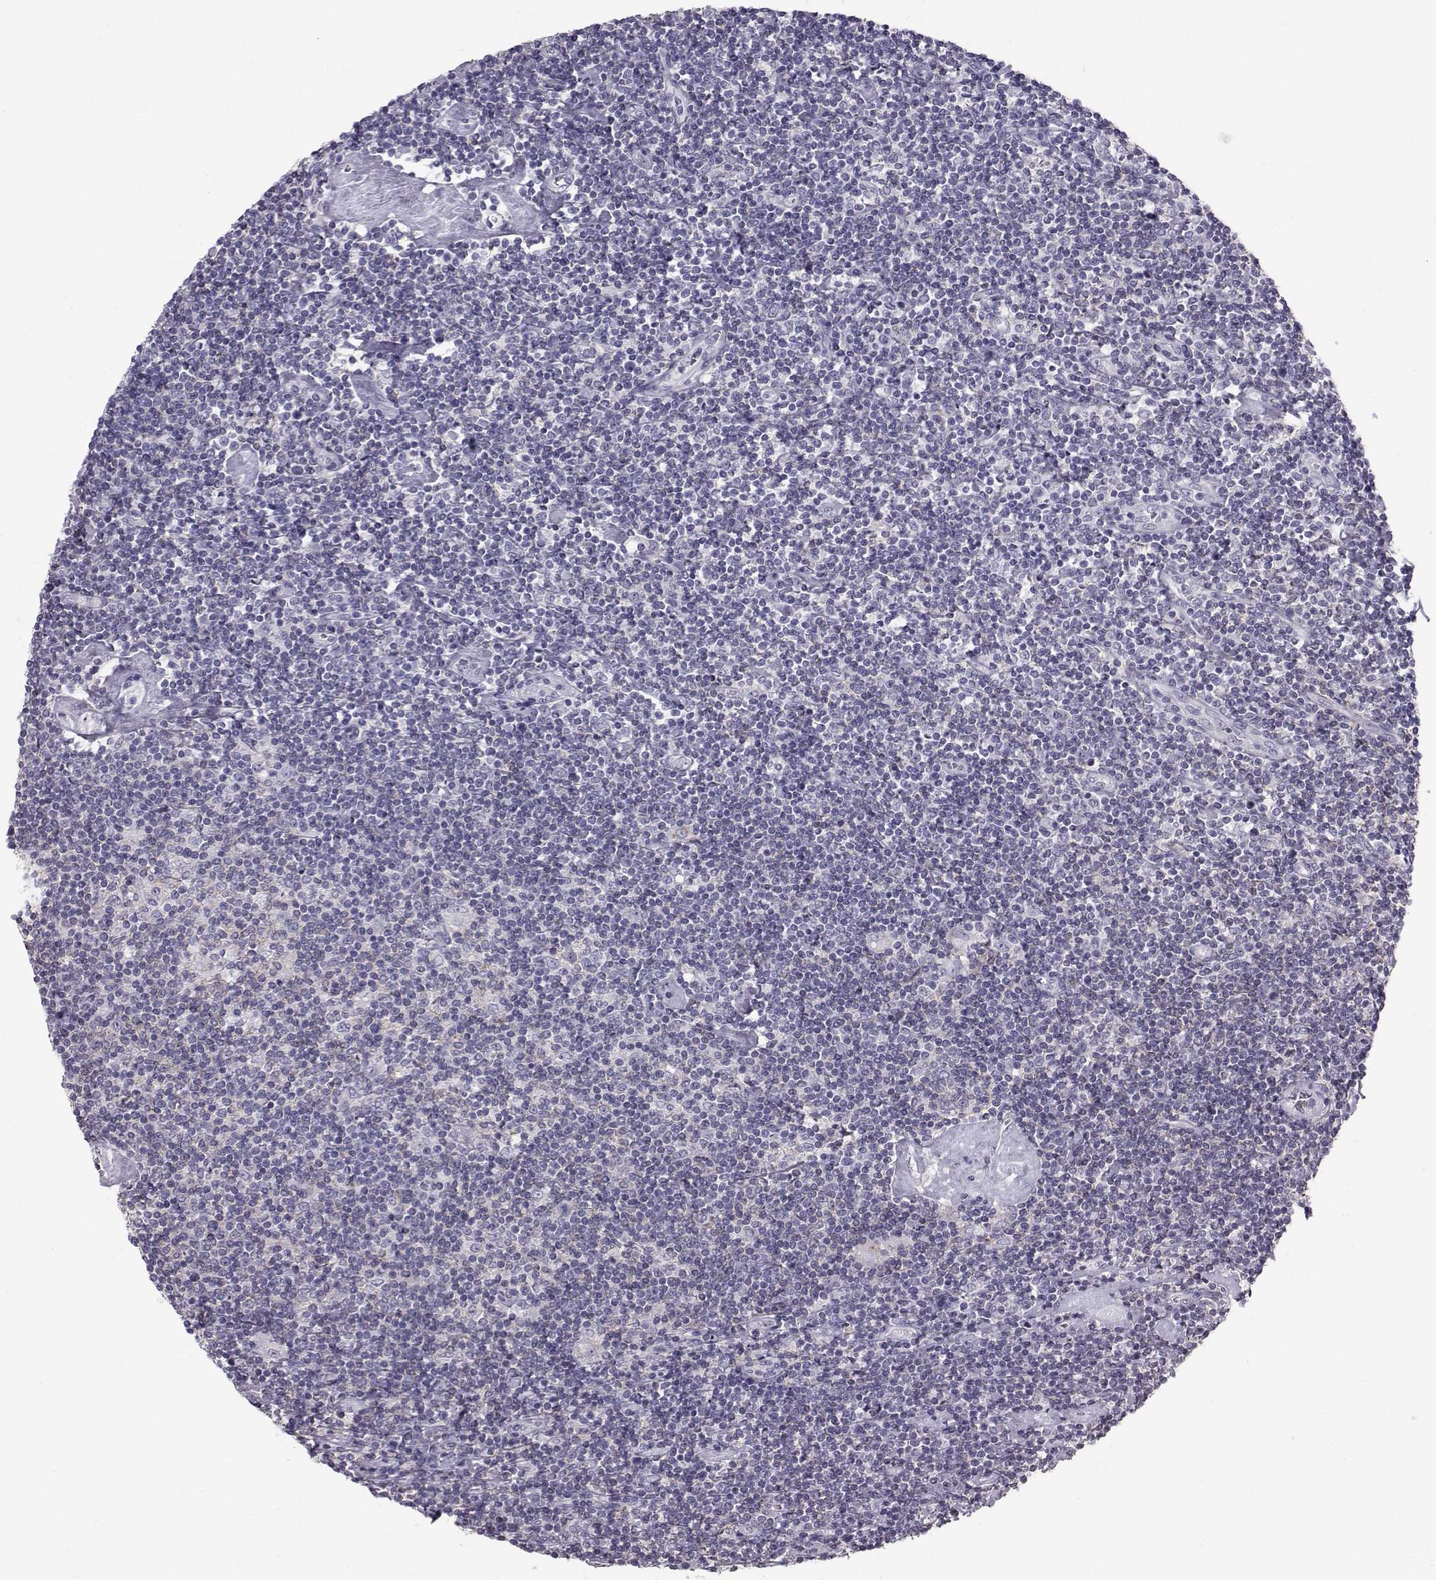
{"staining": {"intensity": "negative", "quantity": "none", "location": "none"}, "tissue": "lymphoma", "cell_type": "Tumor cells", "image_type": "cancer", "snomed": [{"axis": "morphology", "description": "Hodgkin's disease, NOS"}, {"axis": "topography", "description": "Lymph node"}], "caption": "The IHC image has no significant positivity in tumor cells of Hodgkin's disease tissue.", "gene": "SPDYE4", "patient": {"sex": "male", "age": 40}}